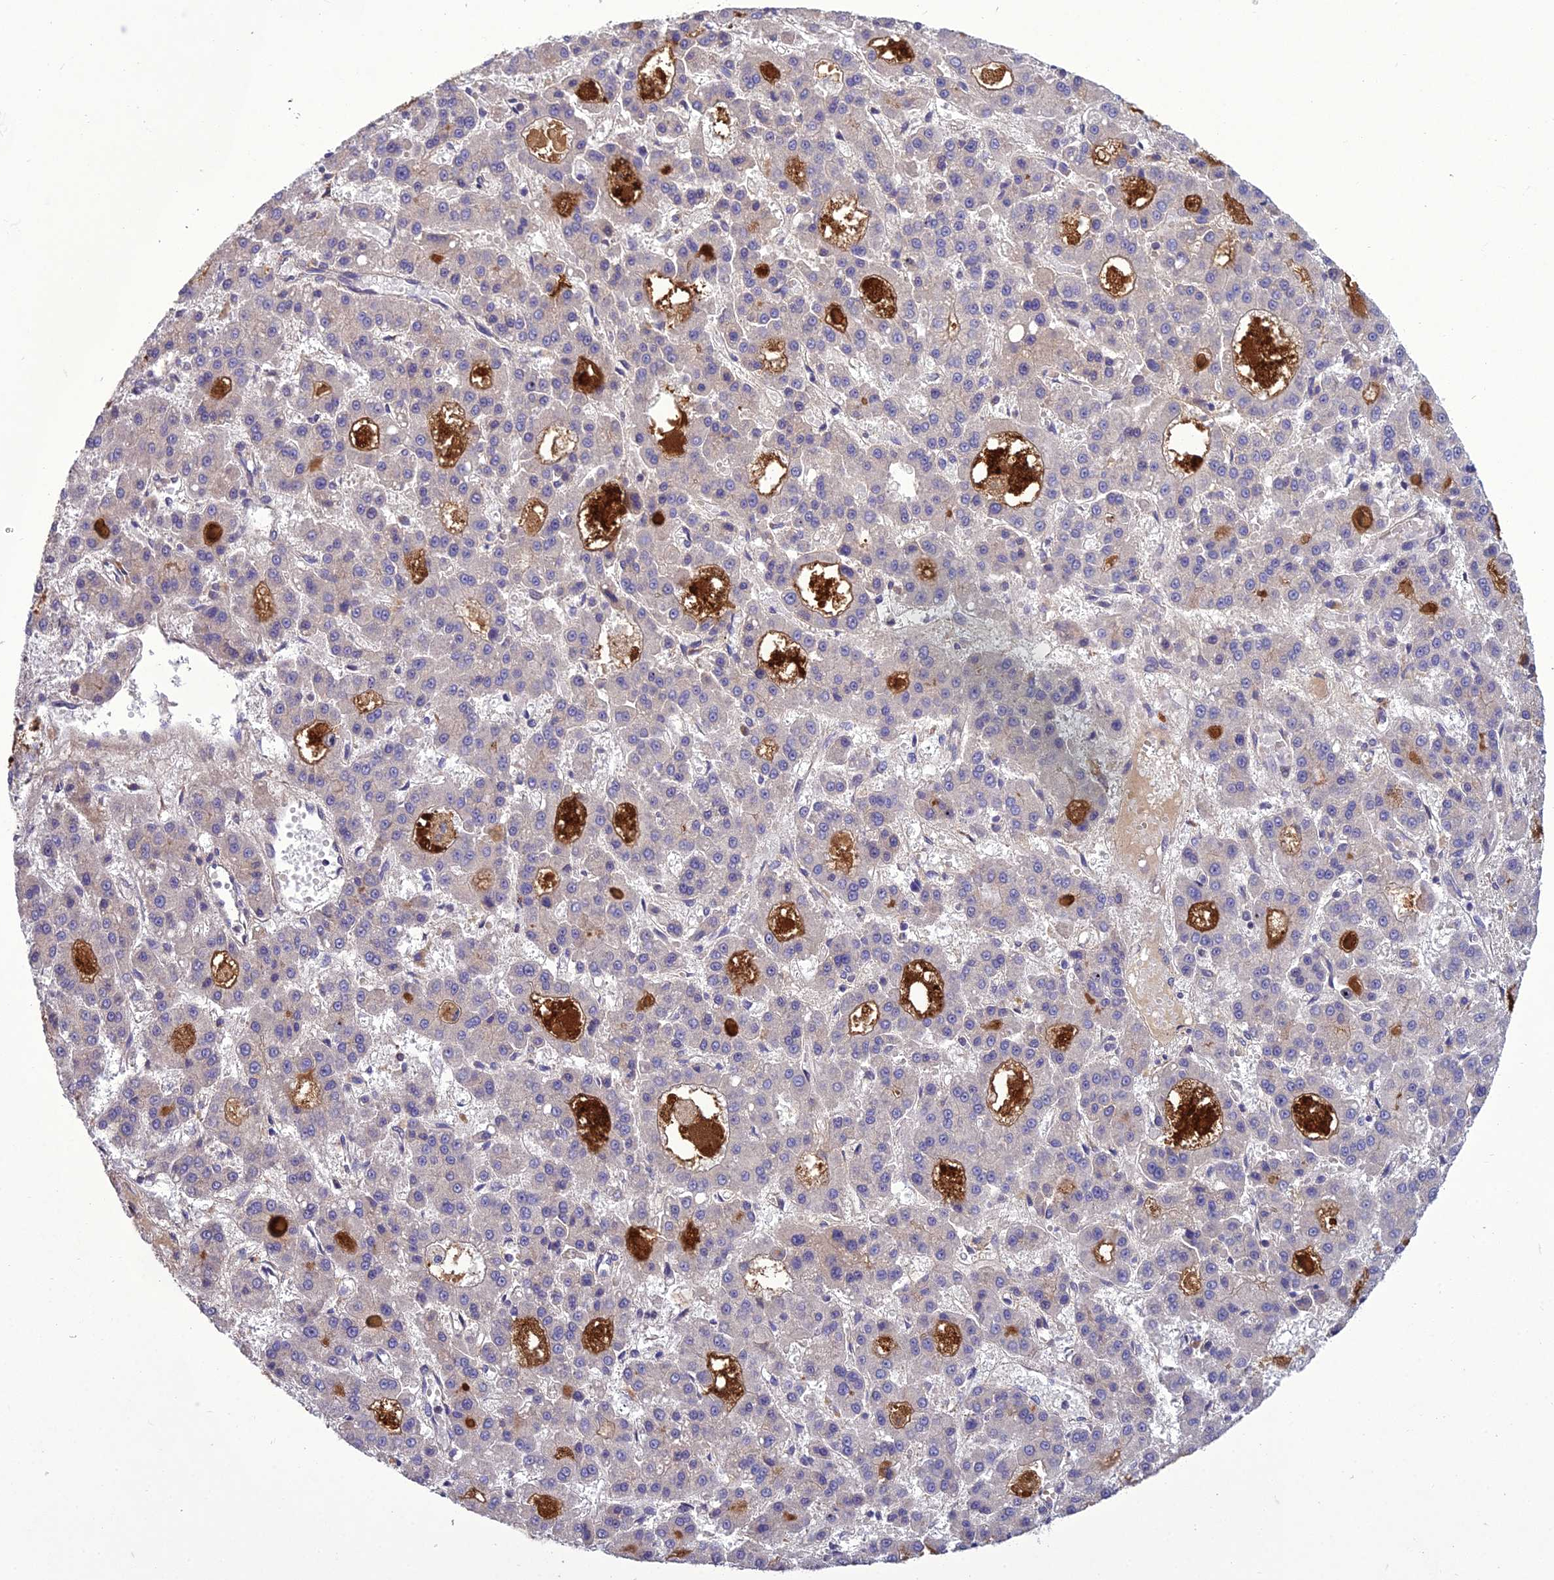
{"staining": {"intensity": "negative", "quantity": "none", "location": "none"}, "tissue": "liver cancer", "cell_type": "Tumor cells", "image_type": "cancer", "snomed": [{"axis": "morphology", "description": "Carcinoma, Hepatocellular, NOS"}, {"axis": "topography", "description": "Liver"}], "caption": "High magnification brightfield microscopy of liver hepatocellular carcinoma stained with DAB (3,3'-diaminobenzidine) (brown) and counterstained with hematoxylin (blue): tumor cells show no significant expression. (Stains: DAB (3,3'-diaminobenzidine) IHC with hematoxylin counter stain, Microscopy: brightfield microscopy at high magnification).", "gene": "ADIPOR2", "patient": {"sex": "male", "age": 70}}